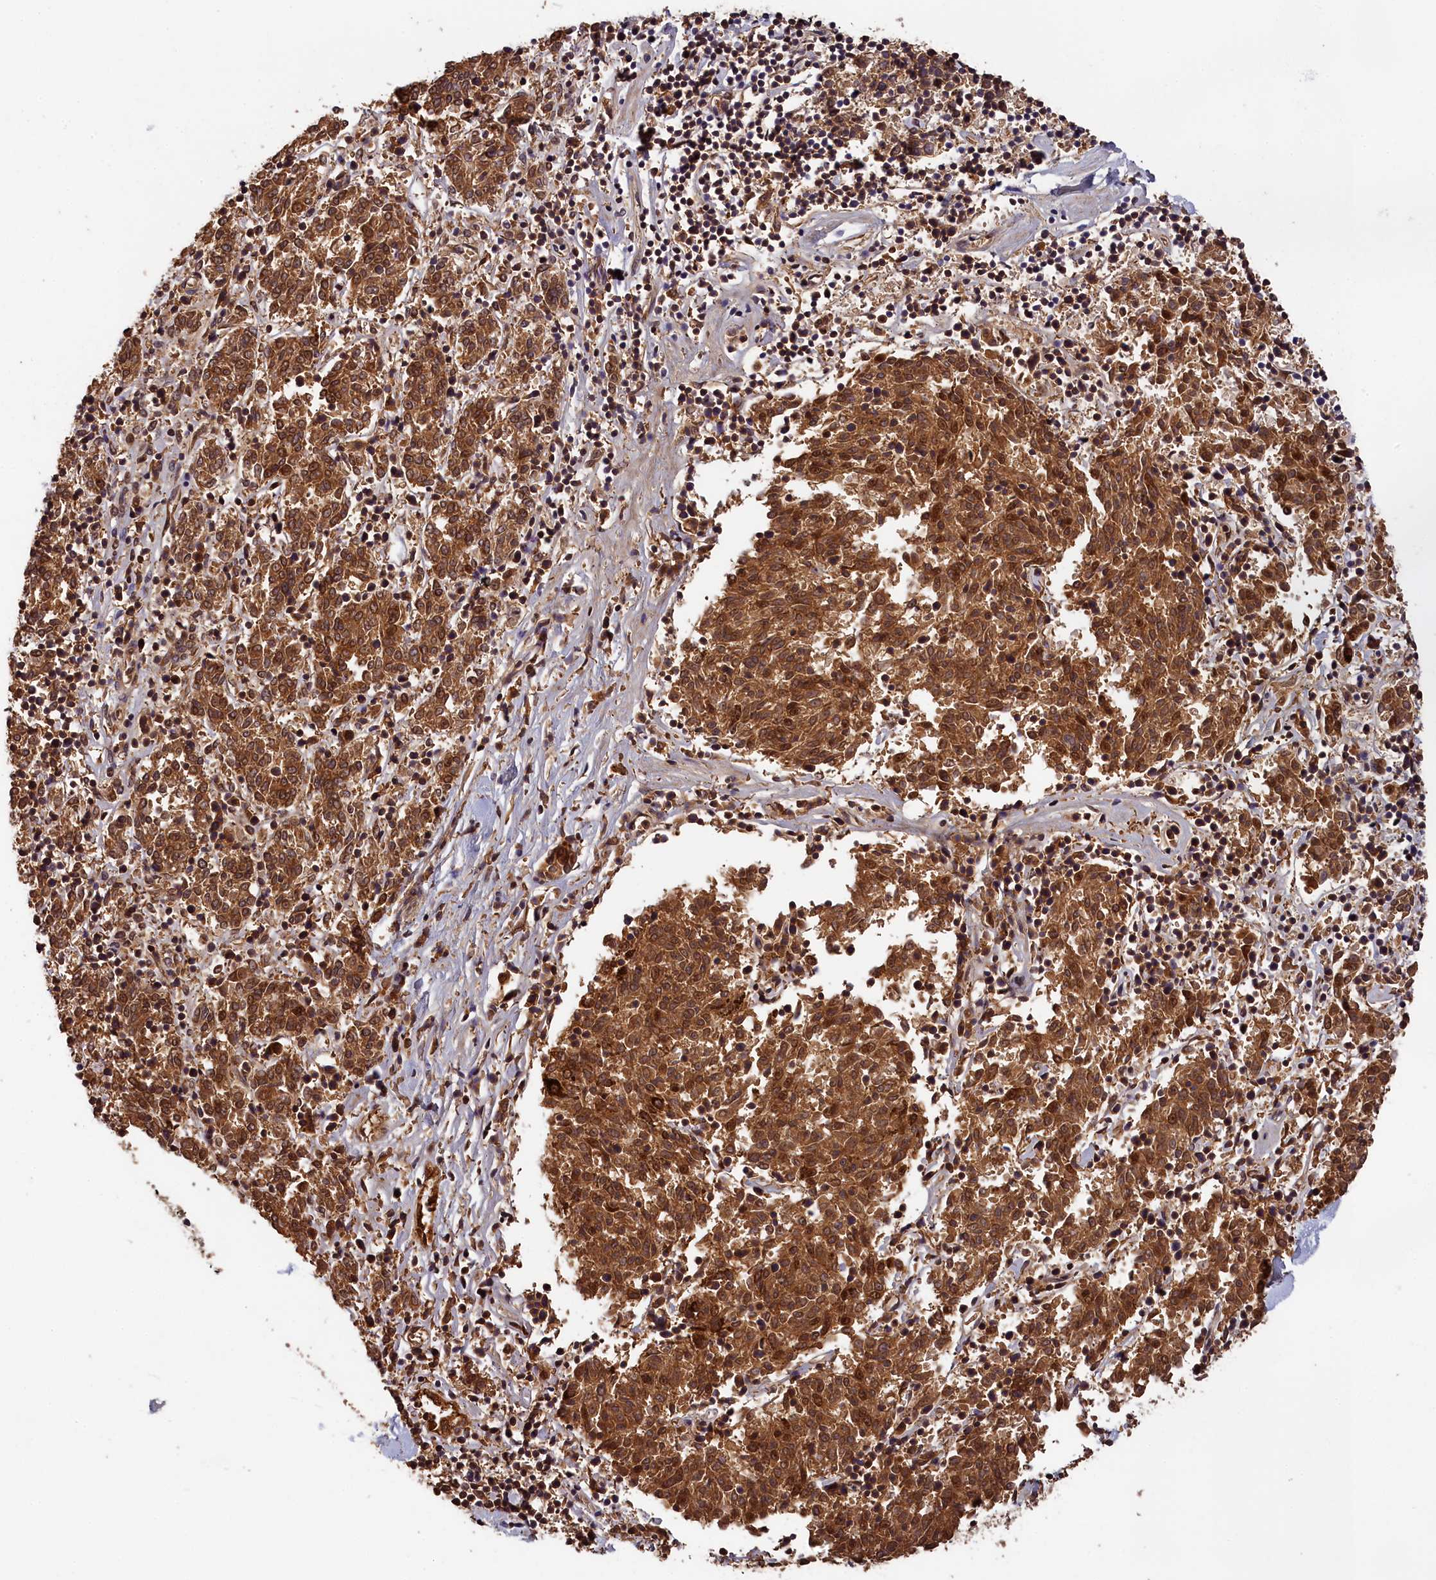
{"staining": {"intensity": "strong", "quantity": ">75%", "location": "cytoplasmic/membranous"}, "tissue": "melanoma", "cell_type": "Tumor cells", "image_type": "cancer", "snomed": [{"axis": "morphology", "description": "Malignant melanoma, NOS"}, {"axis": "topography", "description": "Skin"}], "caption": "Protein staining shows strong cytoplasmic/membranous staining in about >75% of tumor cells in melanoma.", "gene": "ITIH1", "patient": {"sex": "female", "age": 72}}